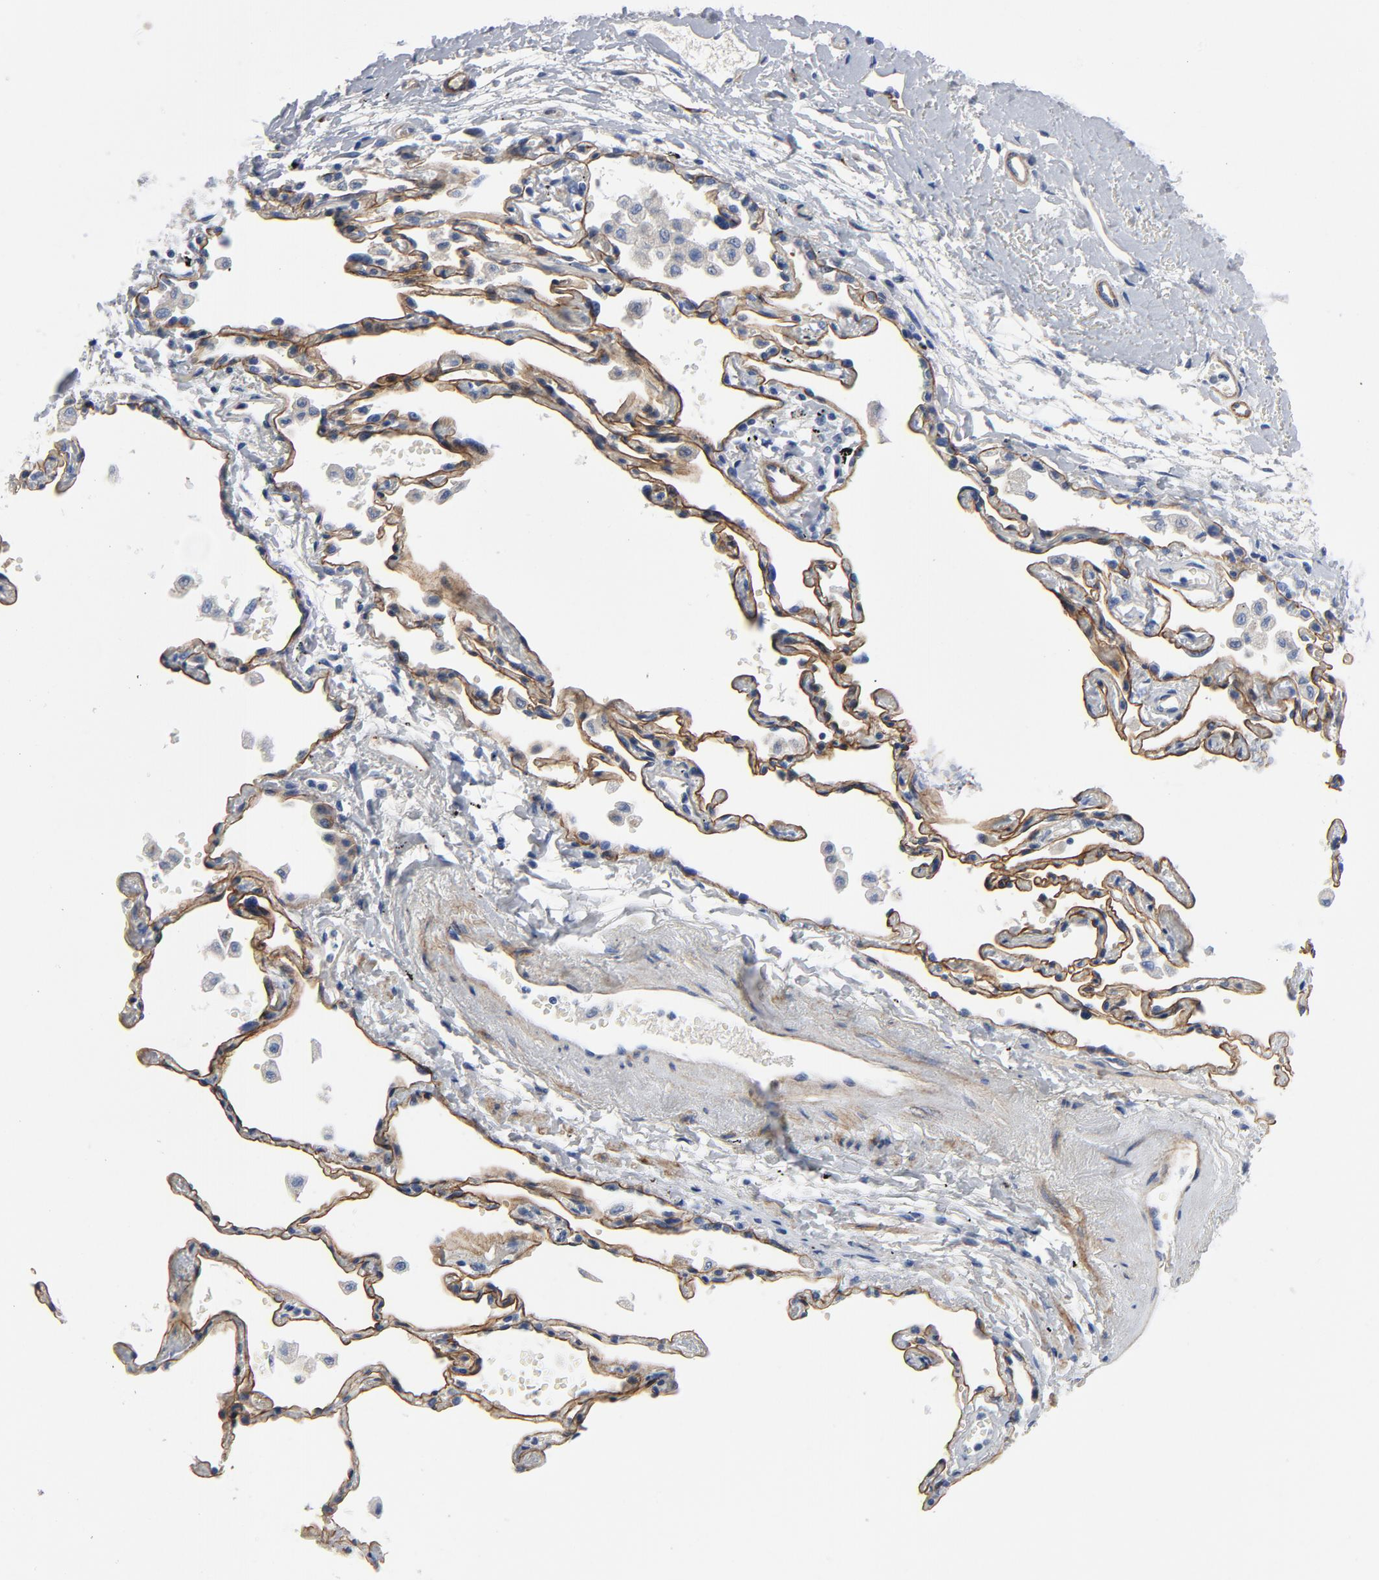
{"staining": {"intensity": "weak", "quantity": "<25%", "location": "cytoplasmic/membranous"}, "tissue": "adipose tissue", "cell_type": "Adipocytes", "image_type": "normal", "snomed": [{"axis": "morphology", "description": "Normal tissue, NOS"}, {"axis": "morphology", "description": "Adenocarcinoma, NOS"}, {"axis": "topography", "description": "Cartilage tissue"}, {"axis": "topography", "description": "Bronchus"}, {"axis": "topography", "description": "Lung"}], "caption": "Immunohistochemical staining of unremarkable human adipose tissue reveals no significant expression in adipocytes. (DAB immunohistochemistry with hematoxylin counter stain).", "gene": "LAMC1", "patient": {"sex": "female", "age": 67}}